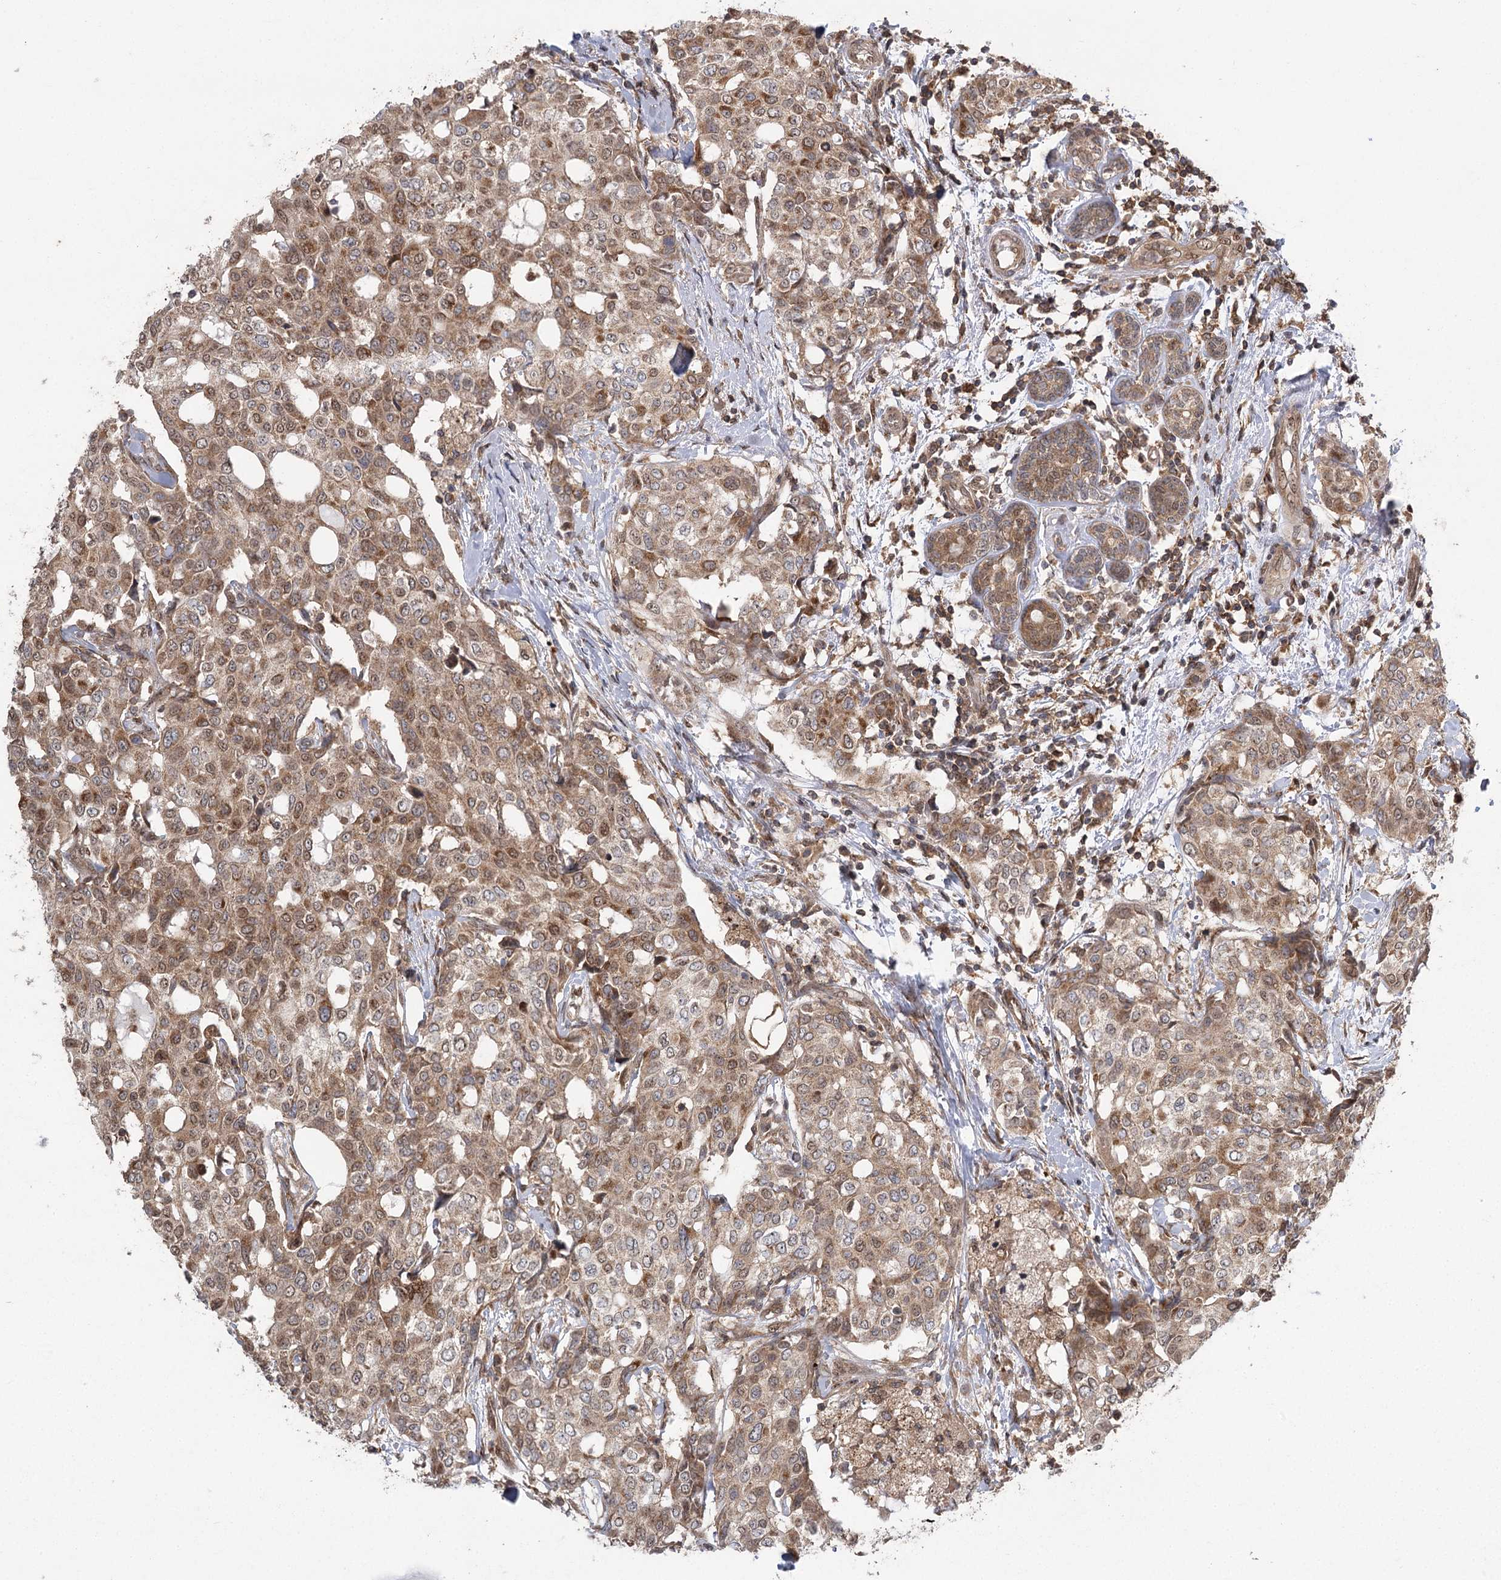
{"staining": {"intensity": "moderate", "quantity": ">75%", "location": "cytoplasmic/membranous"}, "tissue": "breast cancer", "cell_type": "Tumor cells", "image_type": "cancer", "snomed": [{"axis": "morphology", "description": "Lobular carcinoma"}, {"axis": "topography", "description": "Breast"}], "caption": "Immunohistochemical staining of human lobular carcinoma (breast) shows medium levels of moderate cytoplasmic/membranous protein positivity in about >75% of tumor cells. (DAB IHC, brown staining for protein, blue staining for nuclei).", "gene": "C12orf4", "patient": {"sex": "female", "age": 51}}